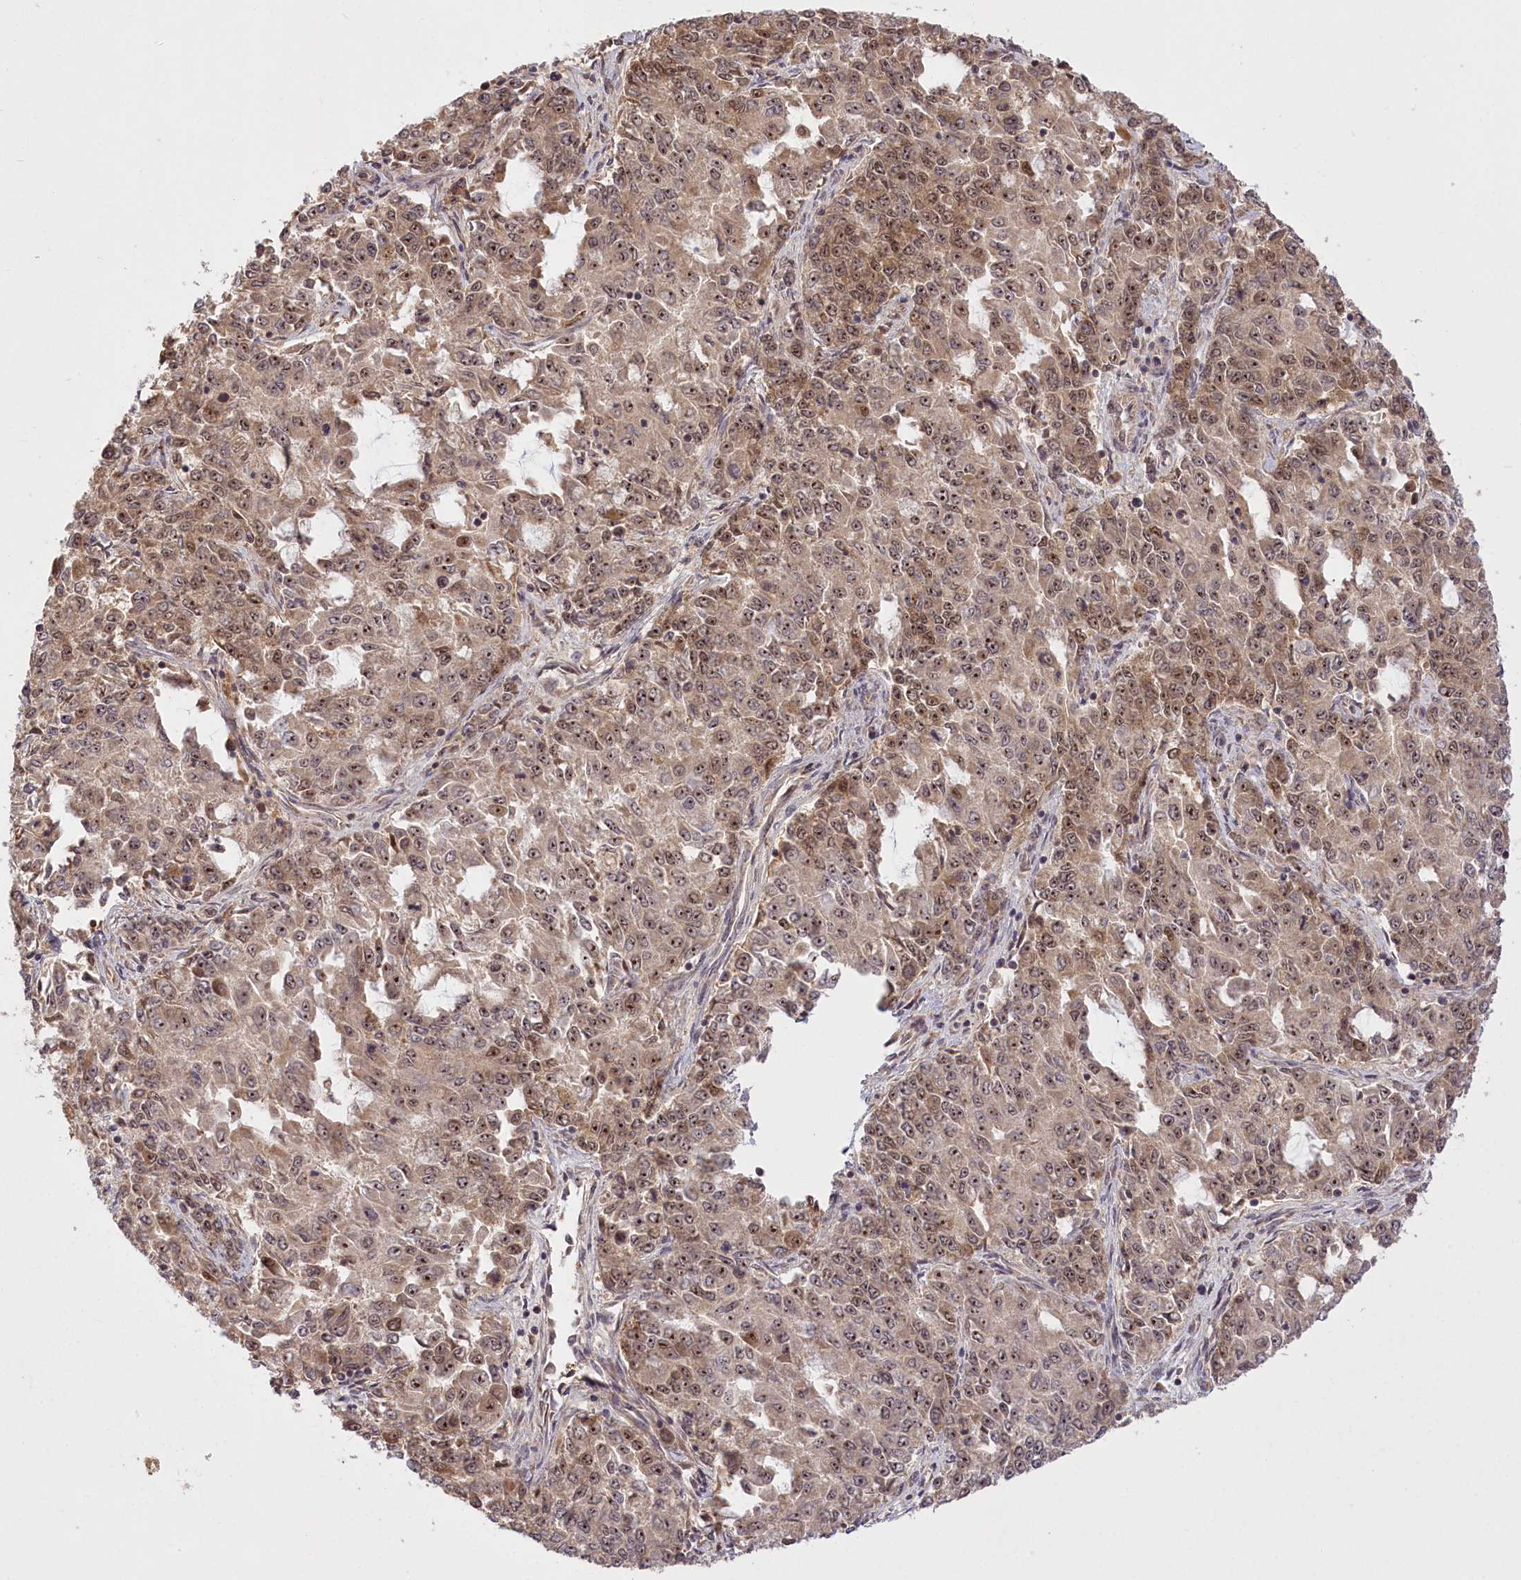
{"staining": {"intensity": "moderate", "quantity": ">75%", "location": "cytoplasmic/membranous,nuclear"}, "tissue": "endometrial cancer", "cell_type": "Tumor cells", "image_type": "cancer", "snomed": [{"axis": "morphology", "description": "Adenocarcinoma, NOS"}, {"axis": "topography", "description": "Endometrium"}], "caption": "Protein positivity by IHC exhibits moderate cytoplasmic/membranous and nuclear staining in approximately >75% of tumor cells in endometrial adenocarcinoma. (IHC, brightfield microscopy, high magnification).", "gene": "SERGEF", "patient": {"sex": "female", "age": 50}}